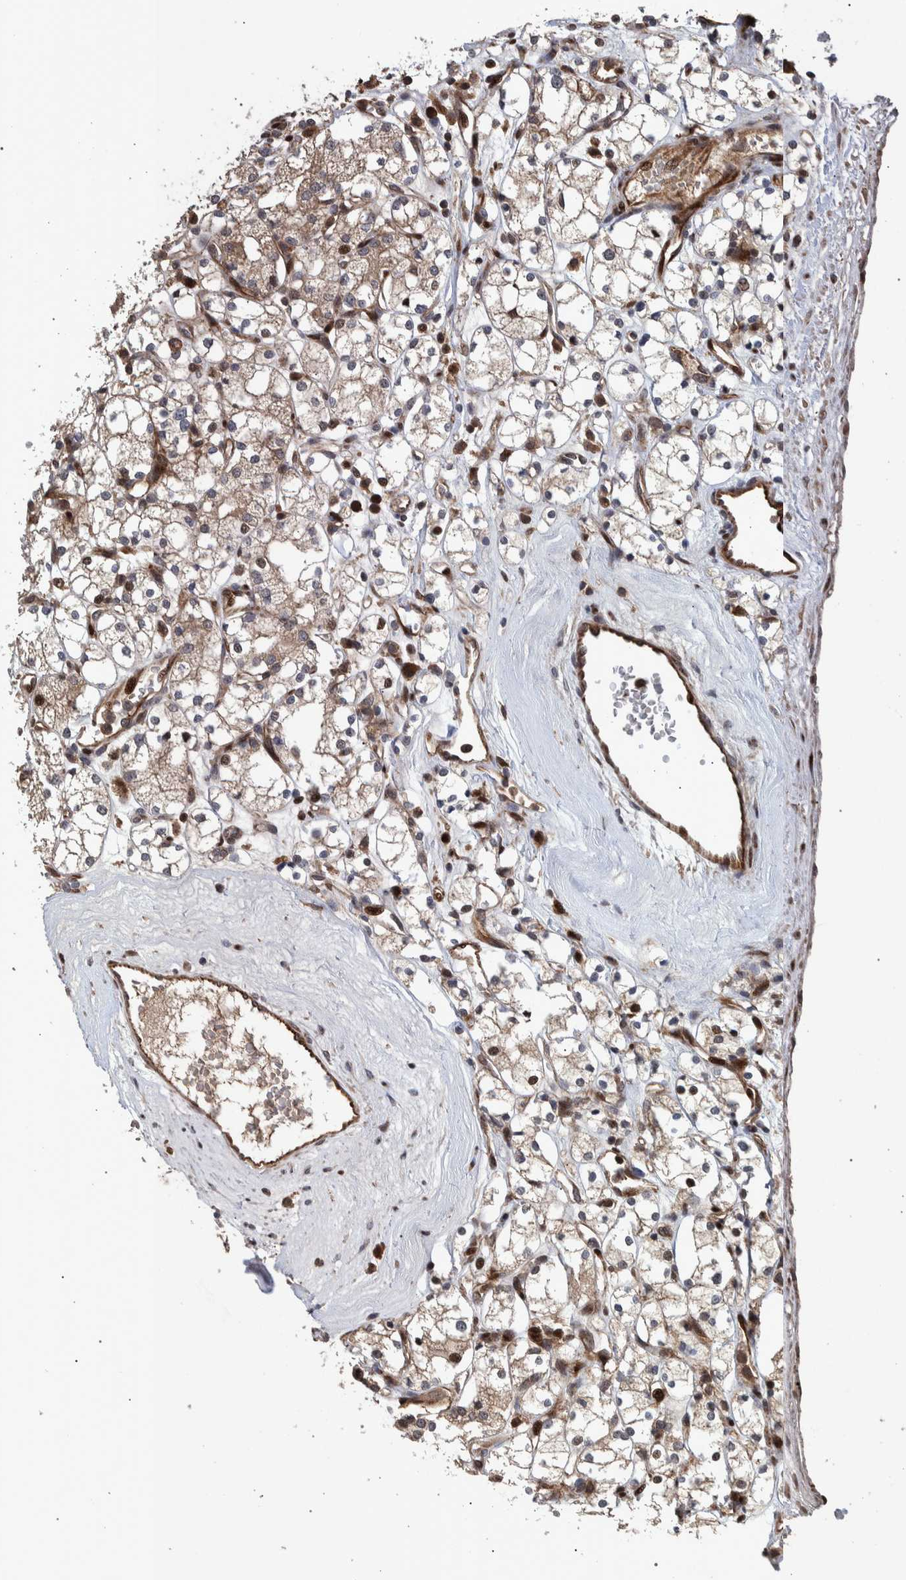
{"staining": {"intensity": "weak", "quantity": ">75%", "location": "cytoplasmic/membranous,nuclear"}, "tissue": "renal cancer", "cell_type": "Tumor cells", "image_type": "cancer", "snomed": [{"axis": "morphology", "description": "Adenocarcinoma, NOS"}, {"axis": "topography", "description": "Kidney"}], "caption": "Brown immunohistochemical staining in renal cancer (adenocarcinoma) reveals weak cytoplasmic/membranous and nuclear staining in approximately >75% of tumor cells.", "gene": "SHISA6", "patient": {"sex": "male", "age": 77}}